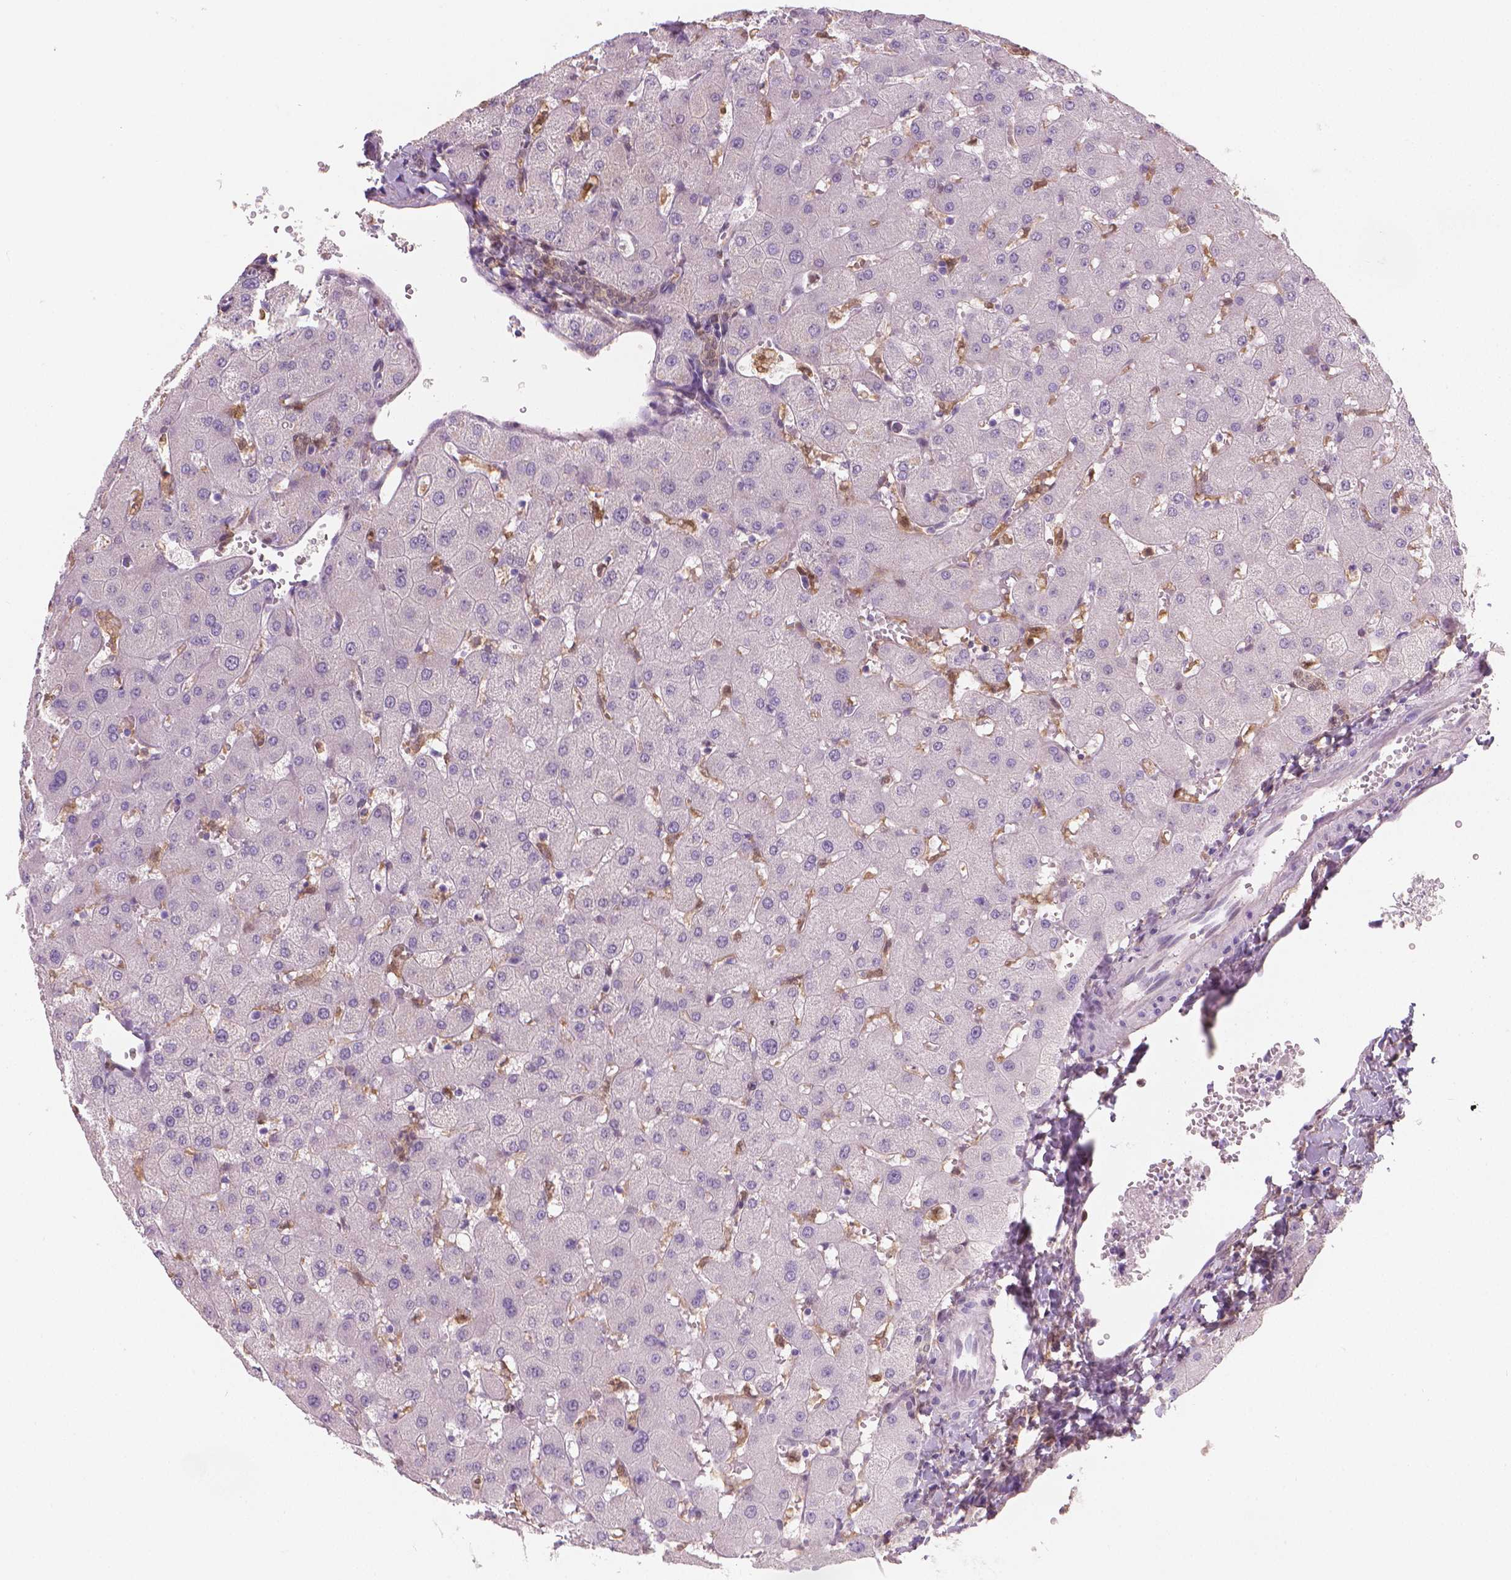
{"staining": {"intensity": "weak", "quantity": ">75%", "location": "cytoplasmic/membranous,nuclear"}, "tissue": "liver", "cell_type": "Cholangiocytes", "image_type": "normal", "snomed": [{"axis": "morphology", "description": "Normal tissue, NOS"}, {"axis": "topography", "description": "Liver"}], "caption": "Brown immunohistochemical staining in benign liver shows weak cytoplasmic/membranous,nuclear staining in about >75% of cholangiocytes.", "gene": "TNFAIP2", "patient": {"sex": "female", "age": 63}}